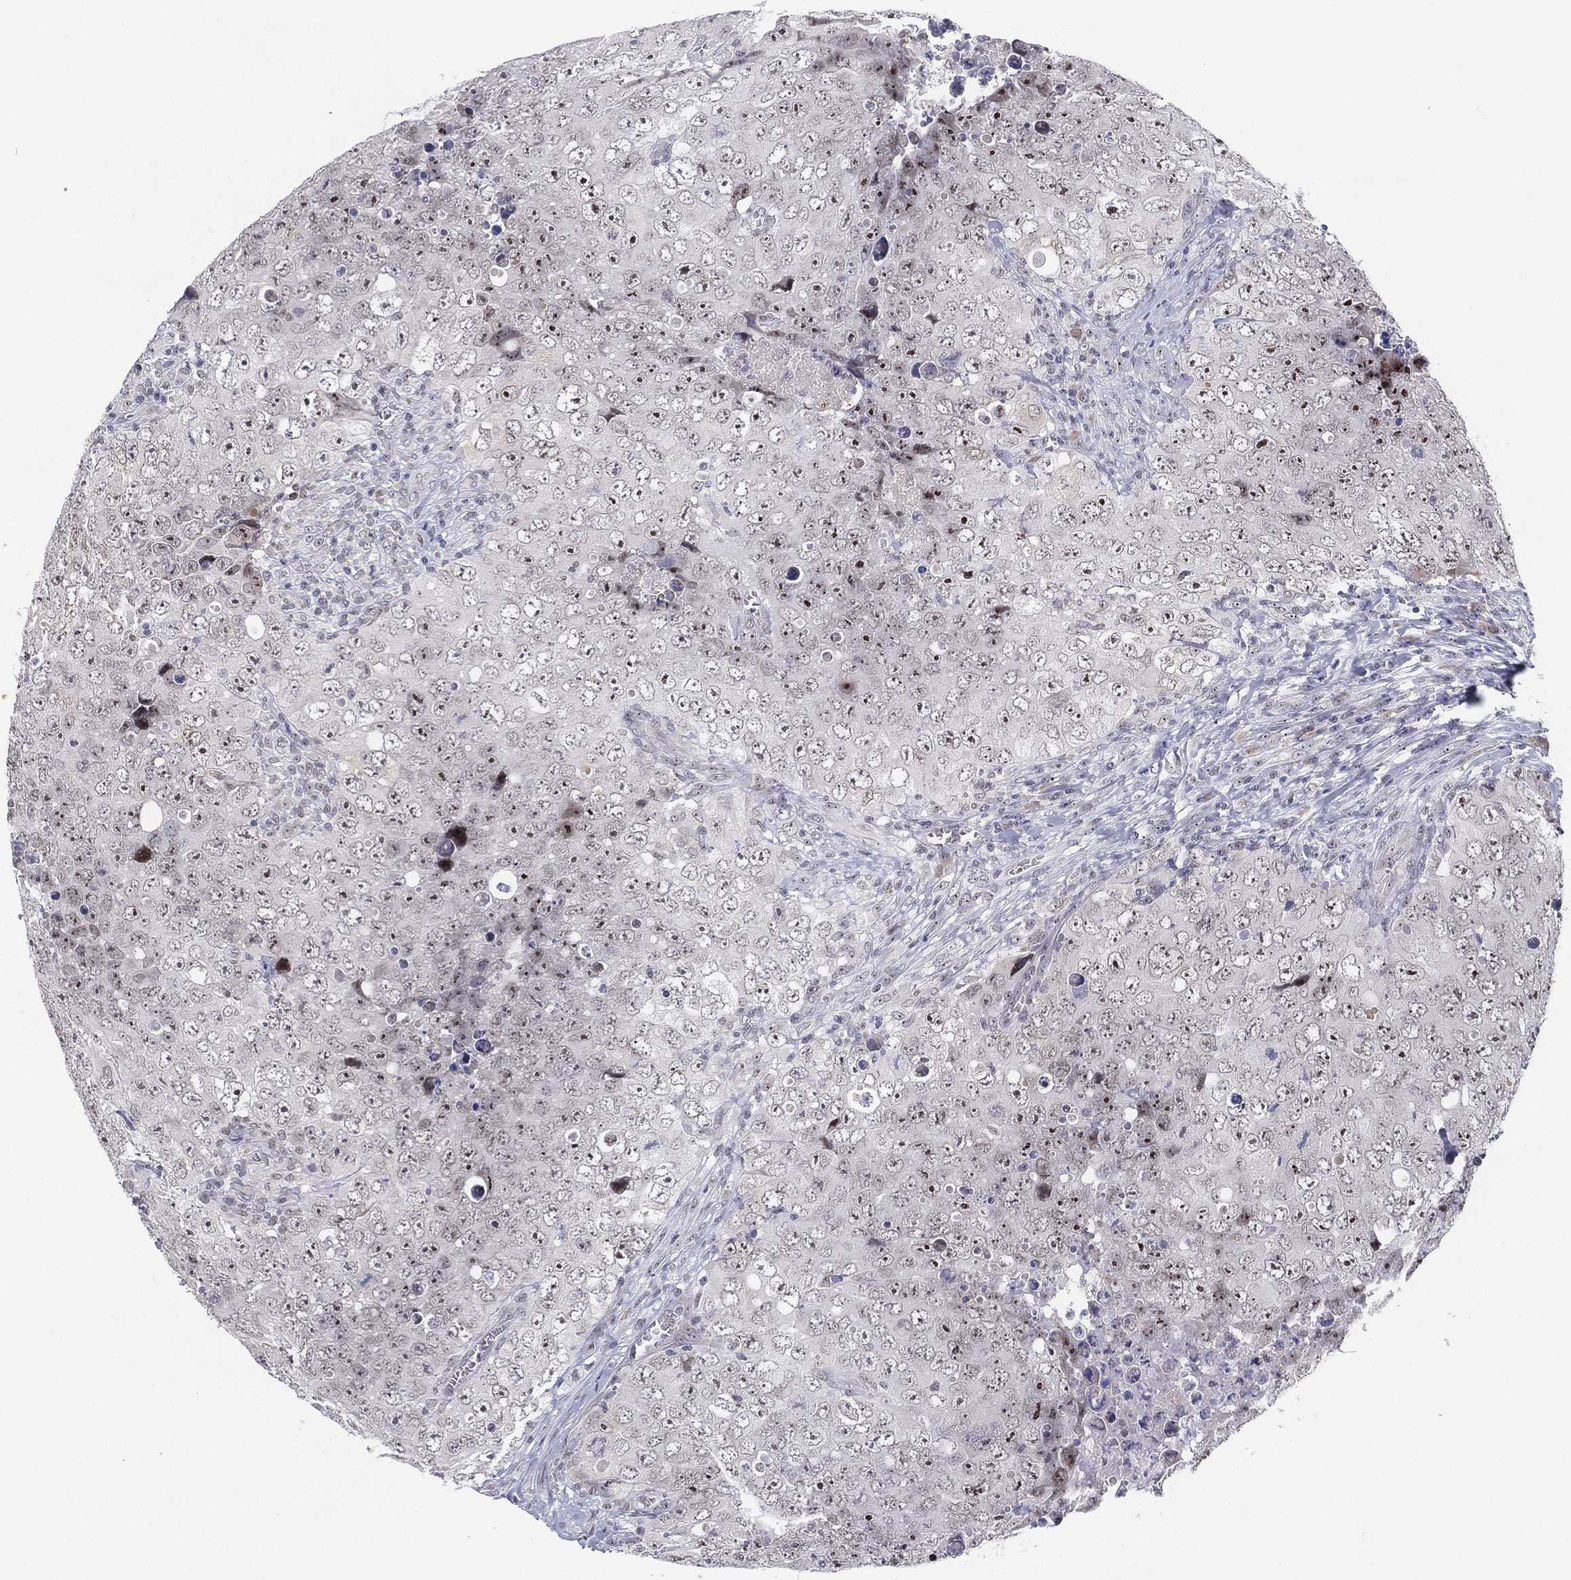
{"staining": {"intensity": "negative", "quantity": "none", "location": "none"}, "tissue": "testis cancer", "cell_type": "Tumor cells", "image_type": "cancer", "snomed": [{"axis": "morphology", "description": "Seminoma, NOS"}, {"axis": "topography", "description": "Testis"}], "caption": "This histopathology image is of testis seminoma stained with immunohistochemistry (IHC) to label a protein in brown with the nuclei are counter-stained blue. There is no staining in tumor cells.", "gene": "MS4A8", "patient": {"sex": "male", "age": 34}}